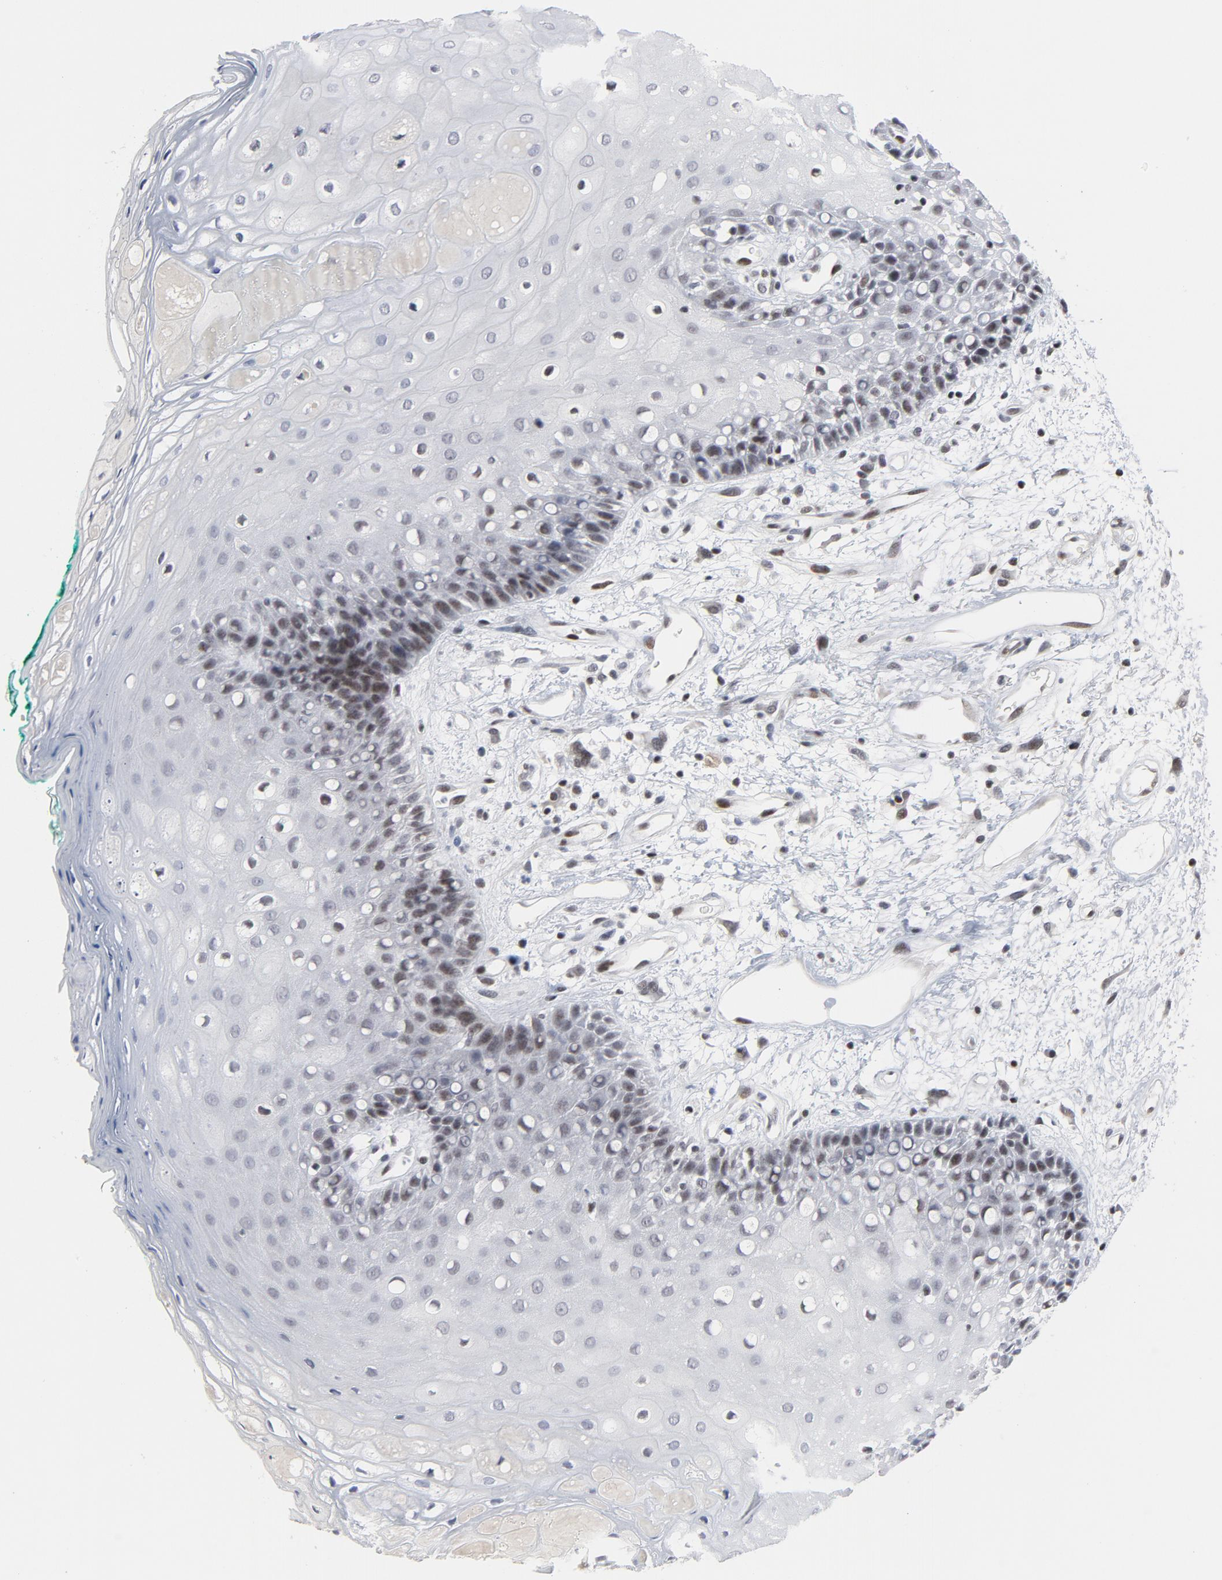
{"staining": {"intensity": "weak", "quantity": "<25%", "location": "nuclear"}, "tissue": "oral mucosa", "cell_type": "Squamous epithelial cells", "image_type": "normal", "snomed": [{"axis": "morphology", "description": "Normal tissue, NOS"}, {"axis": "morphology", "description": "Squamous cell carcinoma, NOS"}, {"axis": "topography", "description": "Skeletal muscle"}, {"axis": "topography", "description": "Oral tissue"}, {"axis": "topography", "description": "Head-Neck"}], "caption": "The histopathology image reveals no staining of squamous epithelial cells in normal oral mucosa. Nuclei are stained in blue.", "gene": "GABPA", "patient": {"sex": "female", "age": 84}}